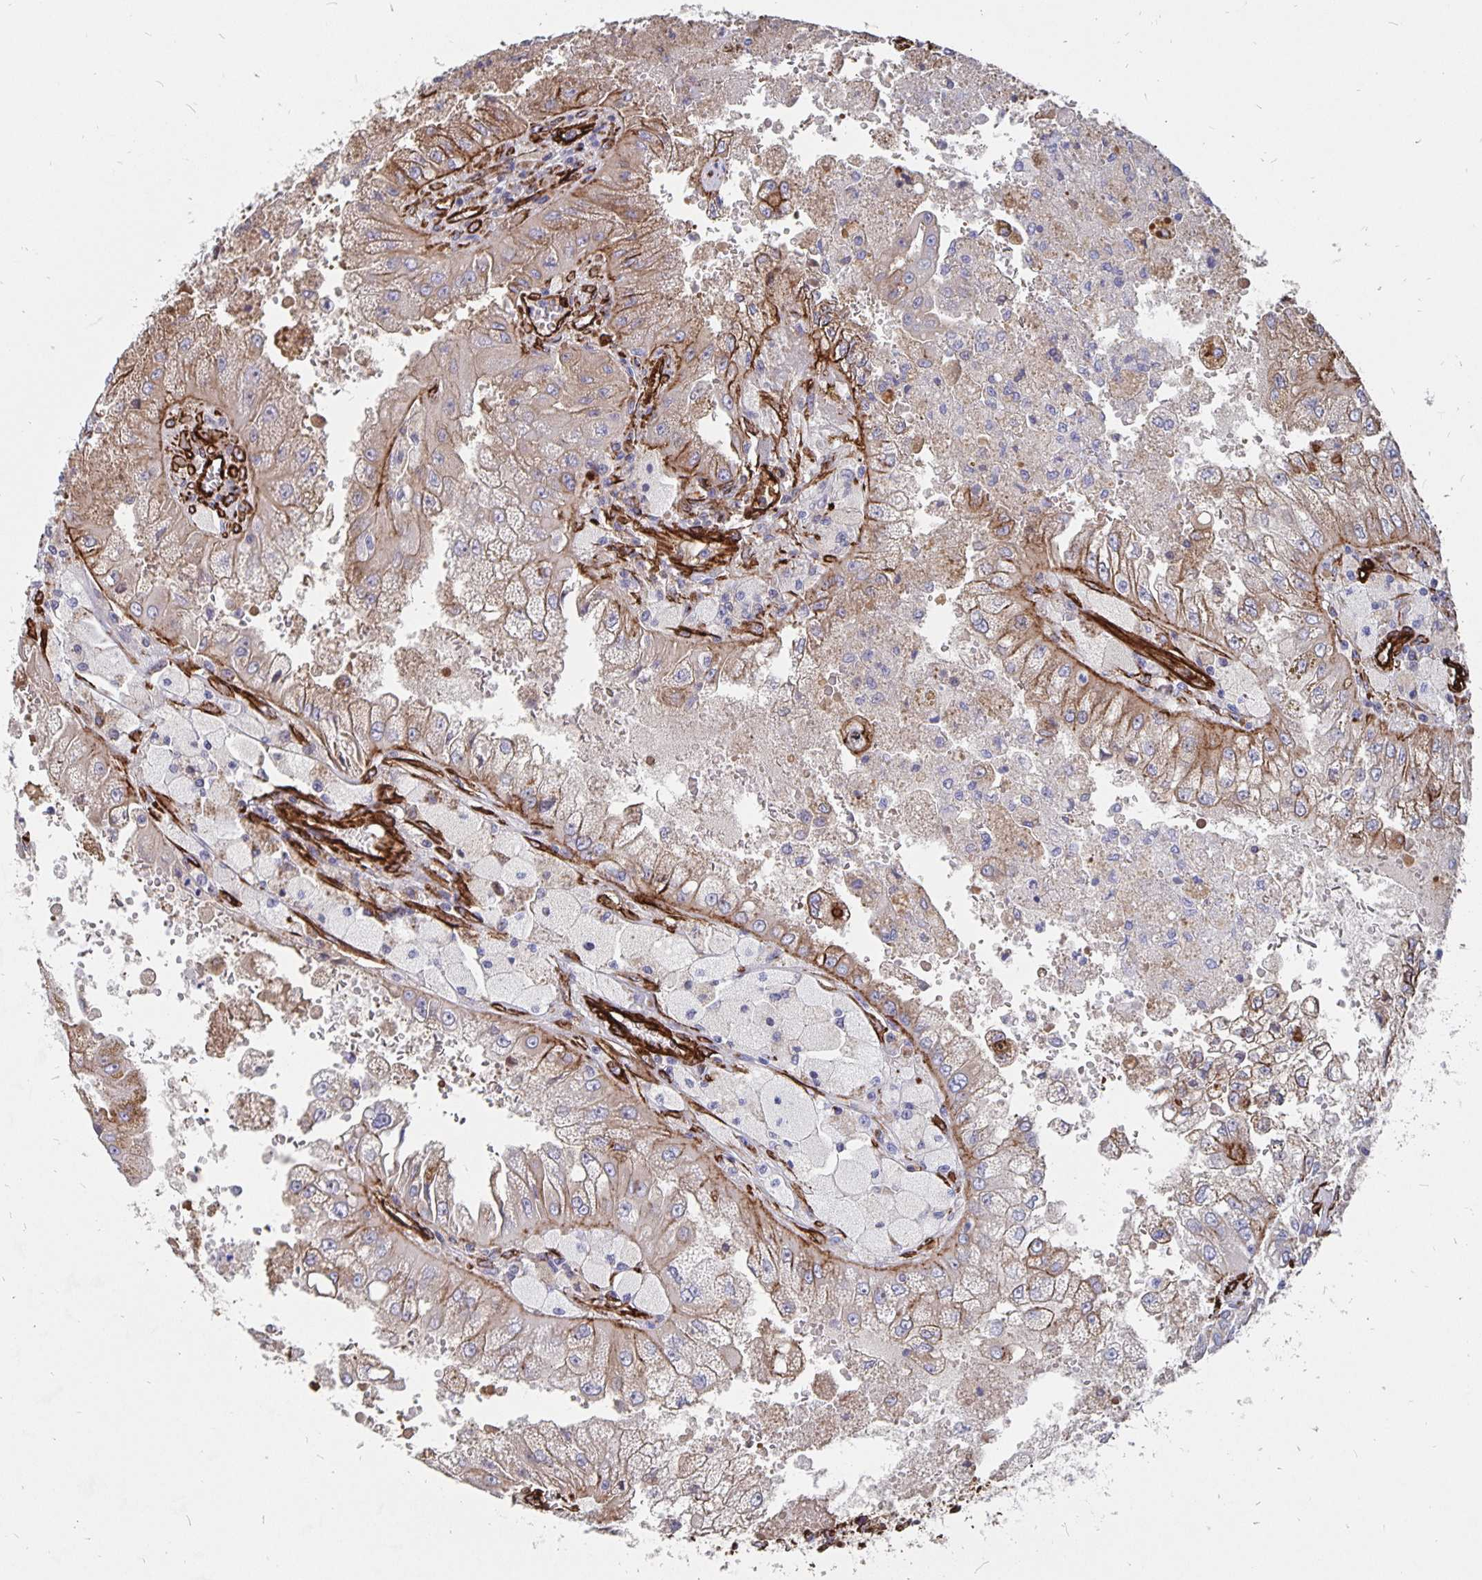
{"staining": {"intensity": "moderate", "quantity": "25%-75%", "location": "cytoplasmic/membranous"}, "tissue": "renal cancer", "cell_type": "Tumor cells", "image_type": "cancer", "snomed": [{"axis": "morphology", "description": "Adenocarcinoma, NOS"}, {"axis": "topography", "description": "Kidney"}], "caption": "Moderate cytoplasmic/membranous positivity is present in approximately 25%-75% of tumor cells in renal cancer (adenocarcinoma).", "gene": "DCHS2", "patient": {"sex": "male", "age": 58}}